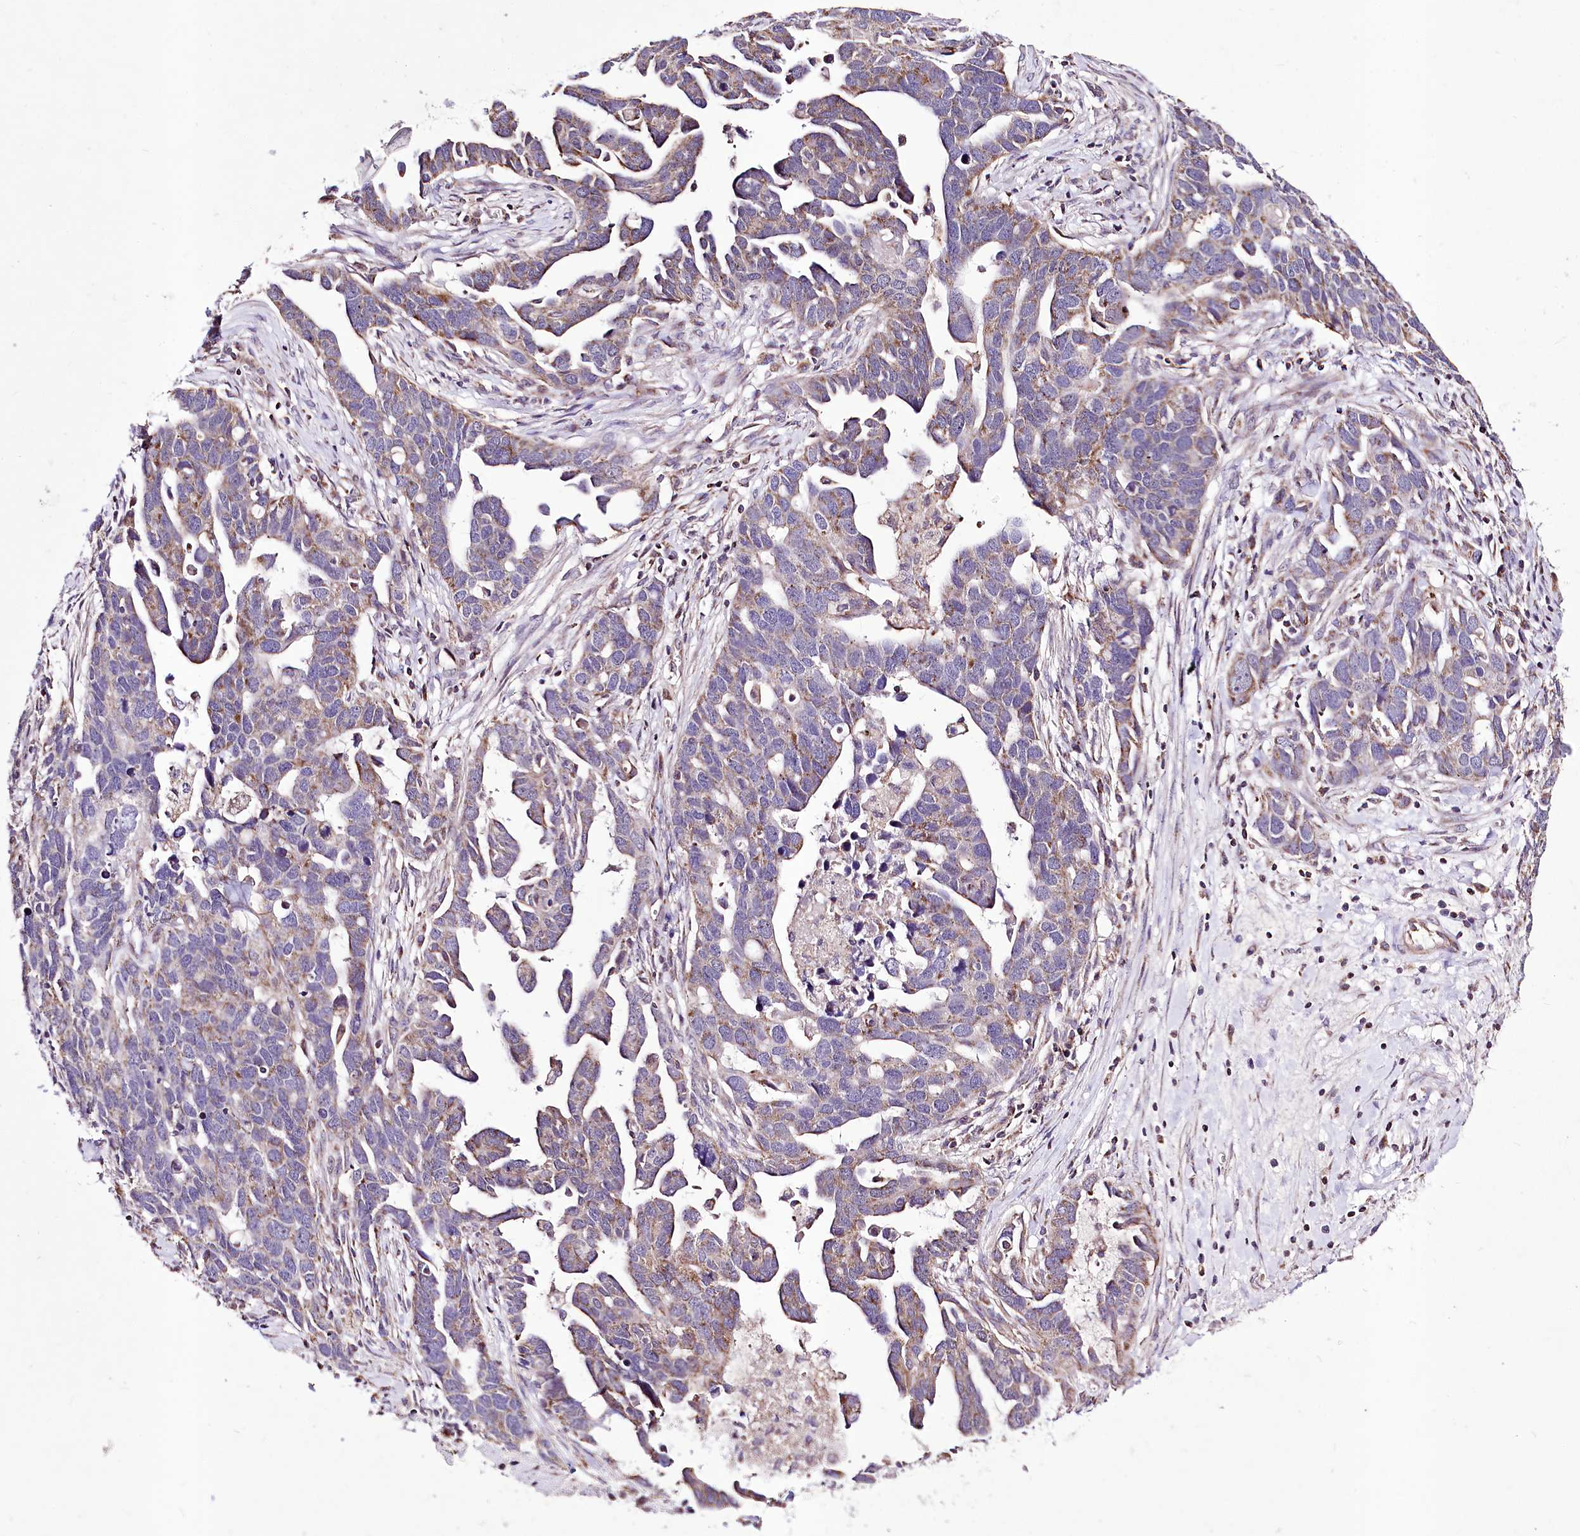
{"staining": {"intensity": "moderate", "quantity": "25%-75%", "location": "cytoplasmic/membranous"}, "tissue": "ovarian cancer", "cell_type": "Tumor cells", "image_type": "cancer", "snomed": [{"axis": "morphology", "description": "Cystadenocarcinoma, serous, NOS"}, {"axis": "topography", "description": "Ovary"}], "caption": "Protein expression analysis of ovarian serous cystadenocarcinoma reveals moderate cytoplasmic/membranous staining in about 25%-75% of tumor cells.", "gene": "ATE1", "patient": {"sex": "female", "age": 54}}